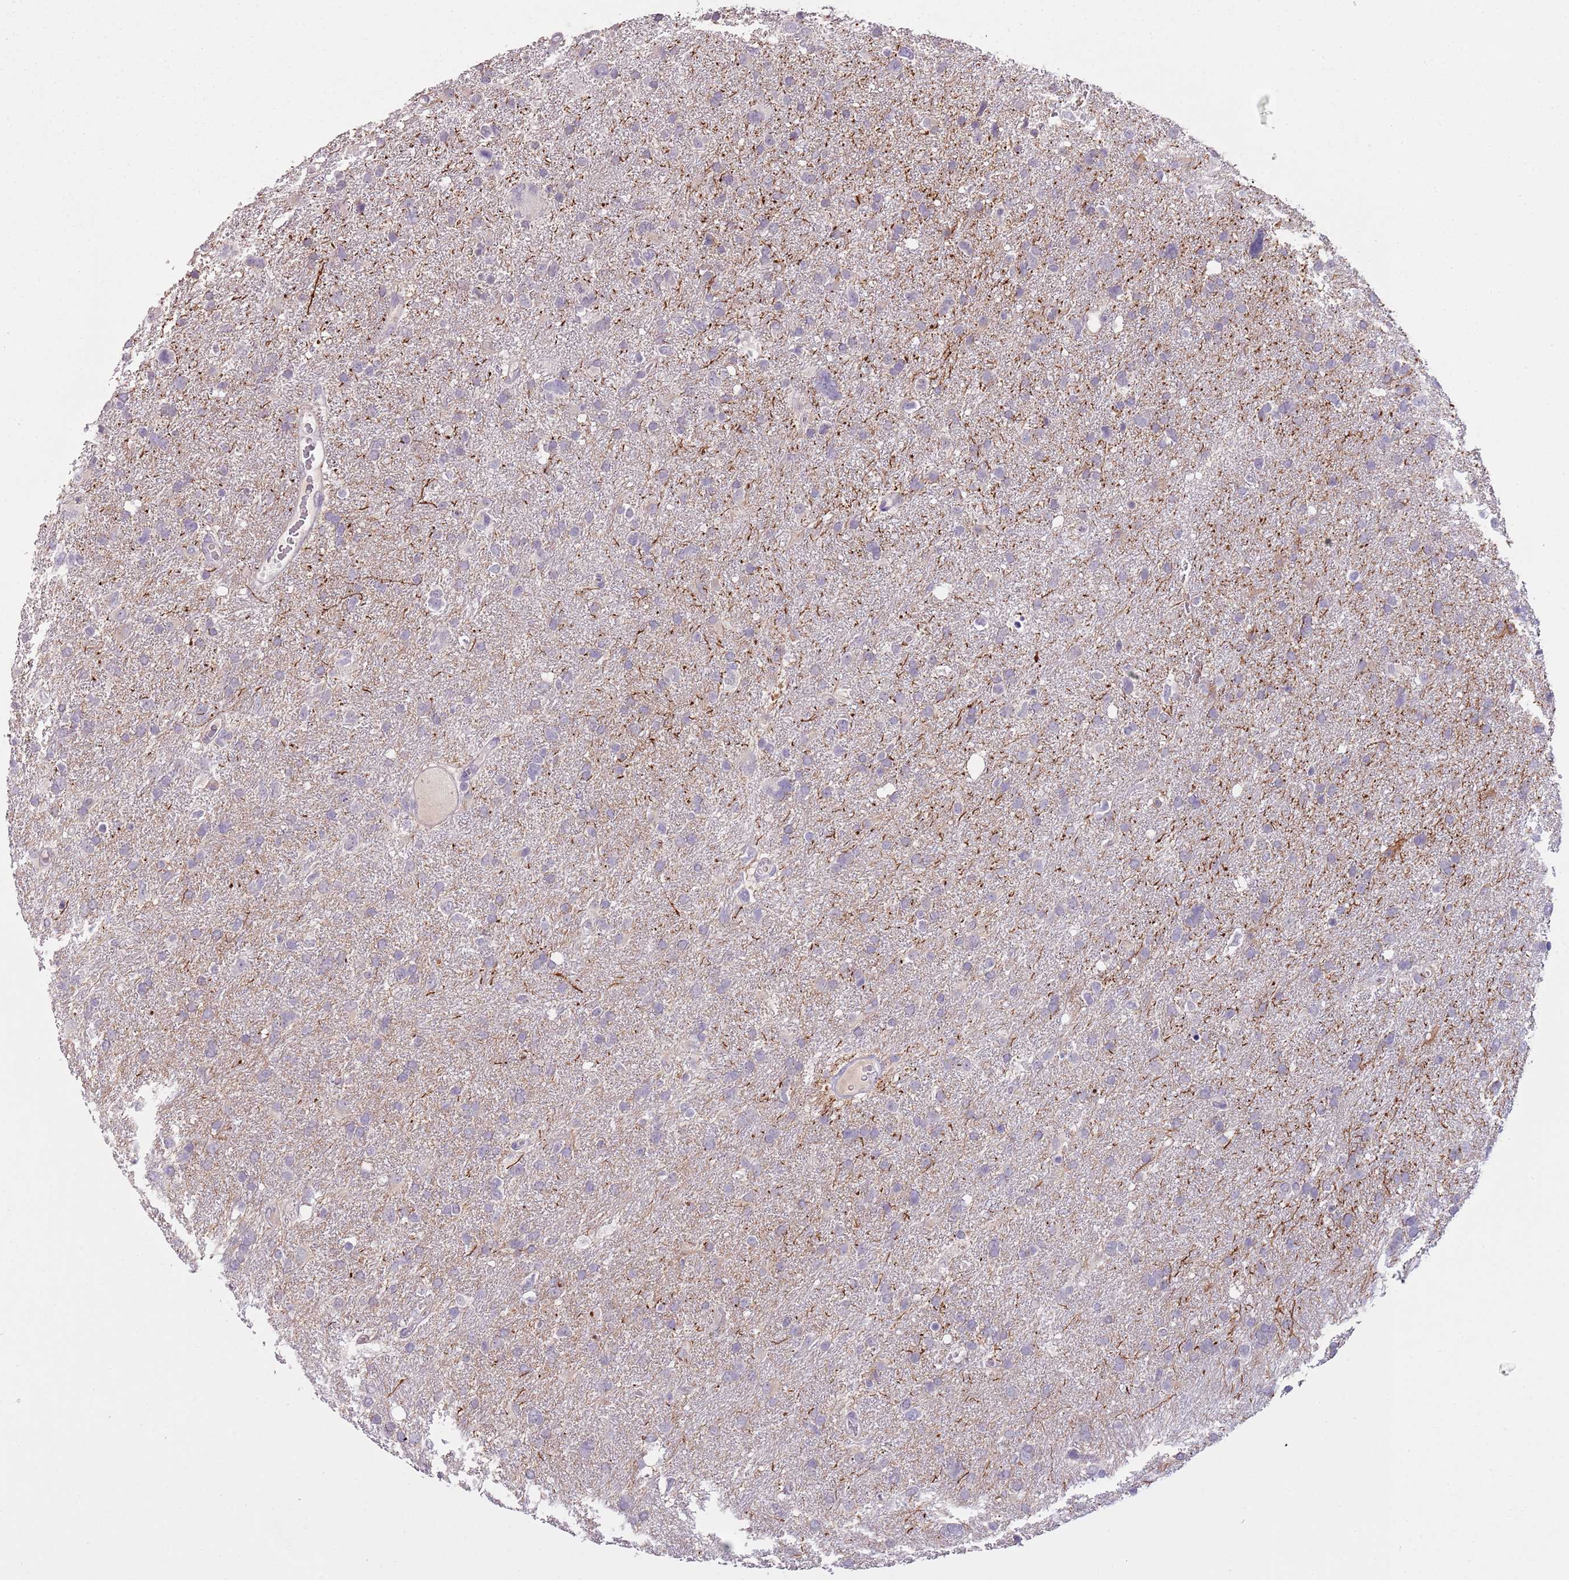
{"staining": {"intensity": "negative", "quantity": "none", "location": "none"}, "tissue": "glioma", "cell_type": "Tumor cells", "image_type": "cancer", "snomed": [{"axis": "morphology", "description": "Glioma, malignant, High grade"}, {"axis": "topography", "description": "Brain"}], "caption": "Protein analysis of glioma exhibits no significant expression in tumor cells.", "gene": "SLC35E3", "patient": {"sex": "male", "age": 61}}